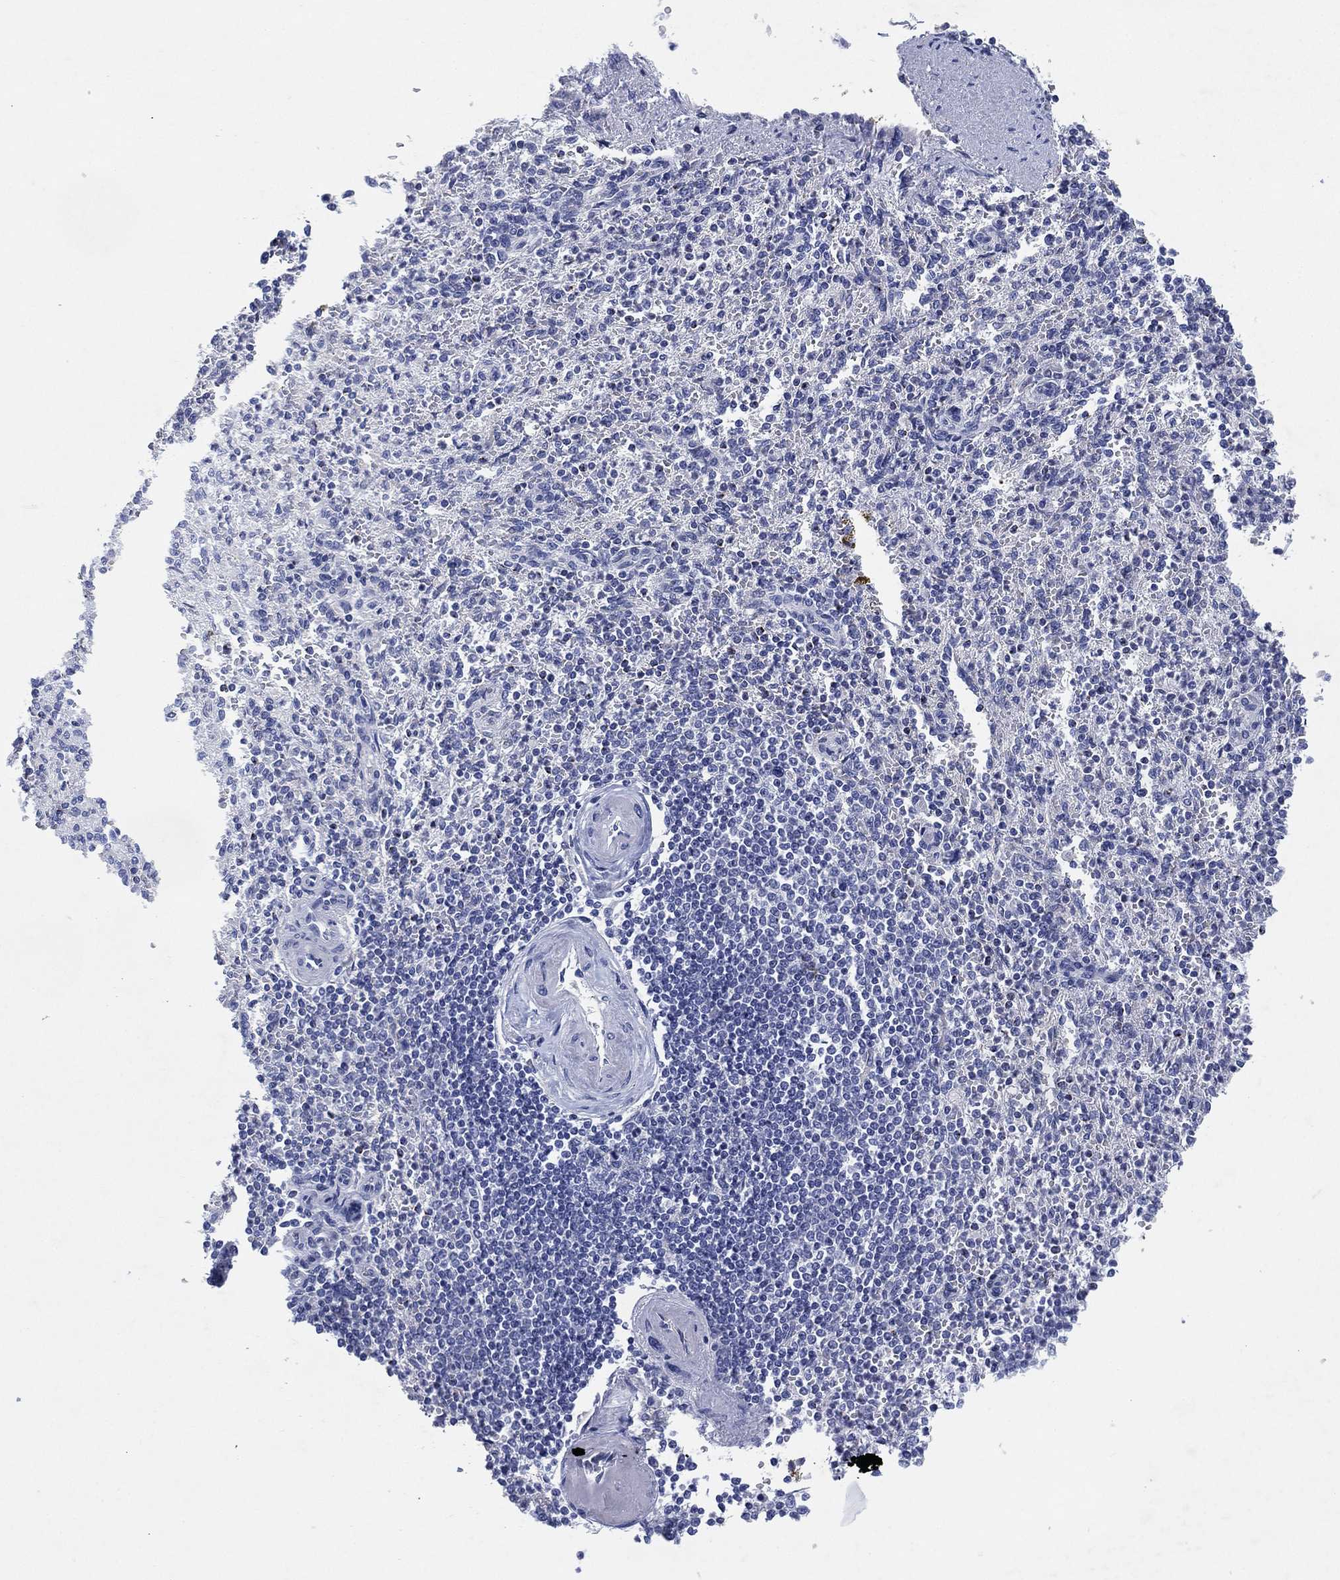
{"staining": {"intensity": "negative", "quantity": "none", "location": "none"}, "tissue": "spleen", "cell_type": "Cells in red pulp", "image_type": "normal", "snomed": [{"axis": "morphology", "description": "Normal tissue, NOS"}, {"axis": "topography", "description": "Spleen"}], "caption": "DAB (3,3'-diaminobenzidine) immunohistochemical staining of benign spleen exhibits no significant positivity in cells in red pulp.", "gene": "CHRNA3", "patient": {"sex": "female", "age": 74}}